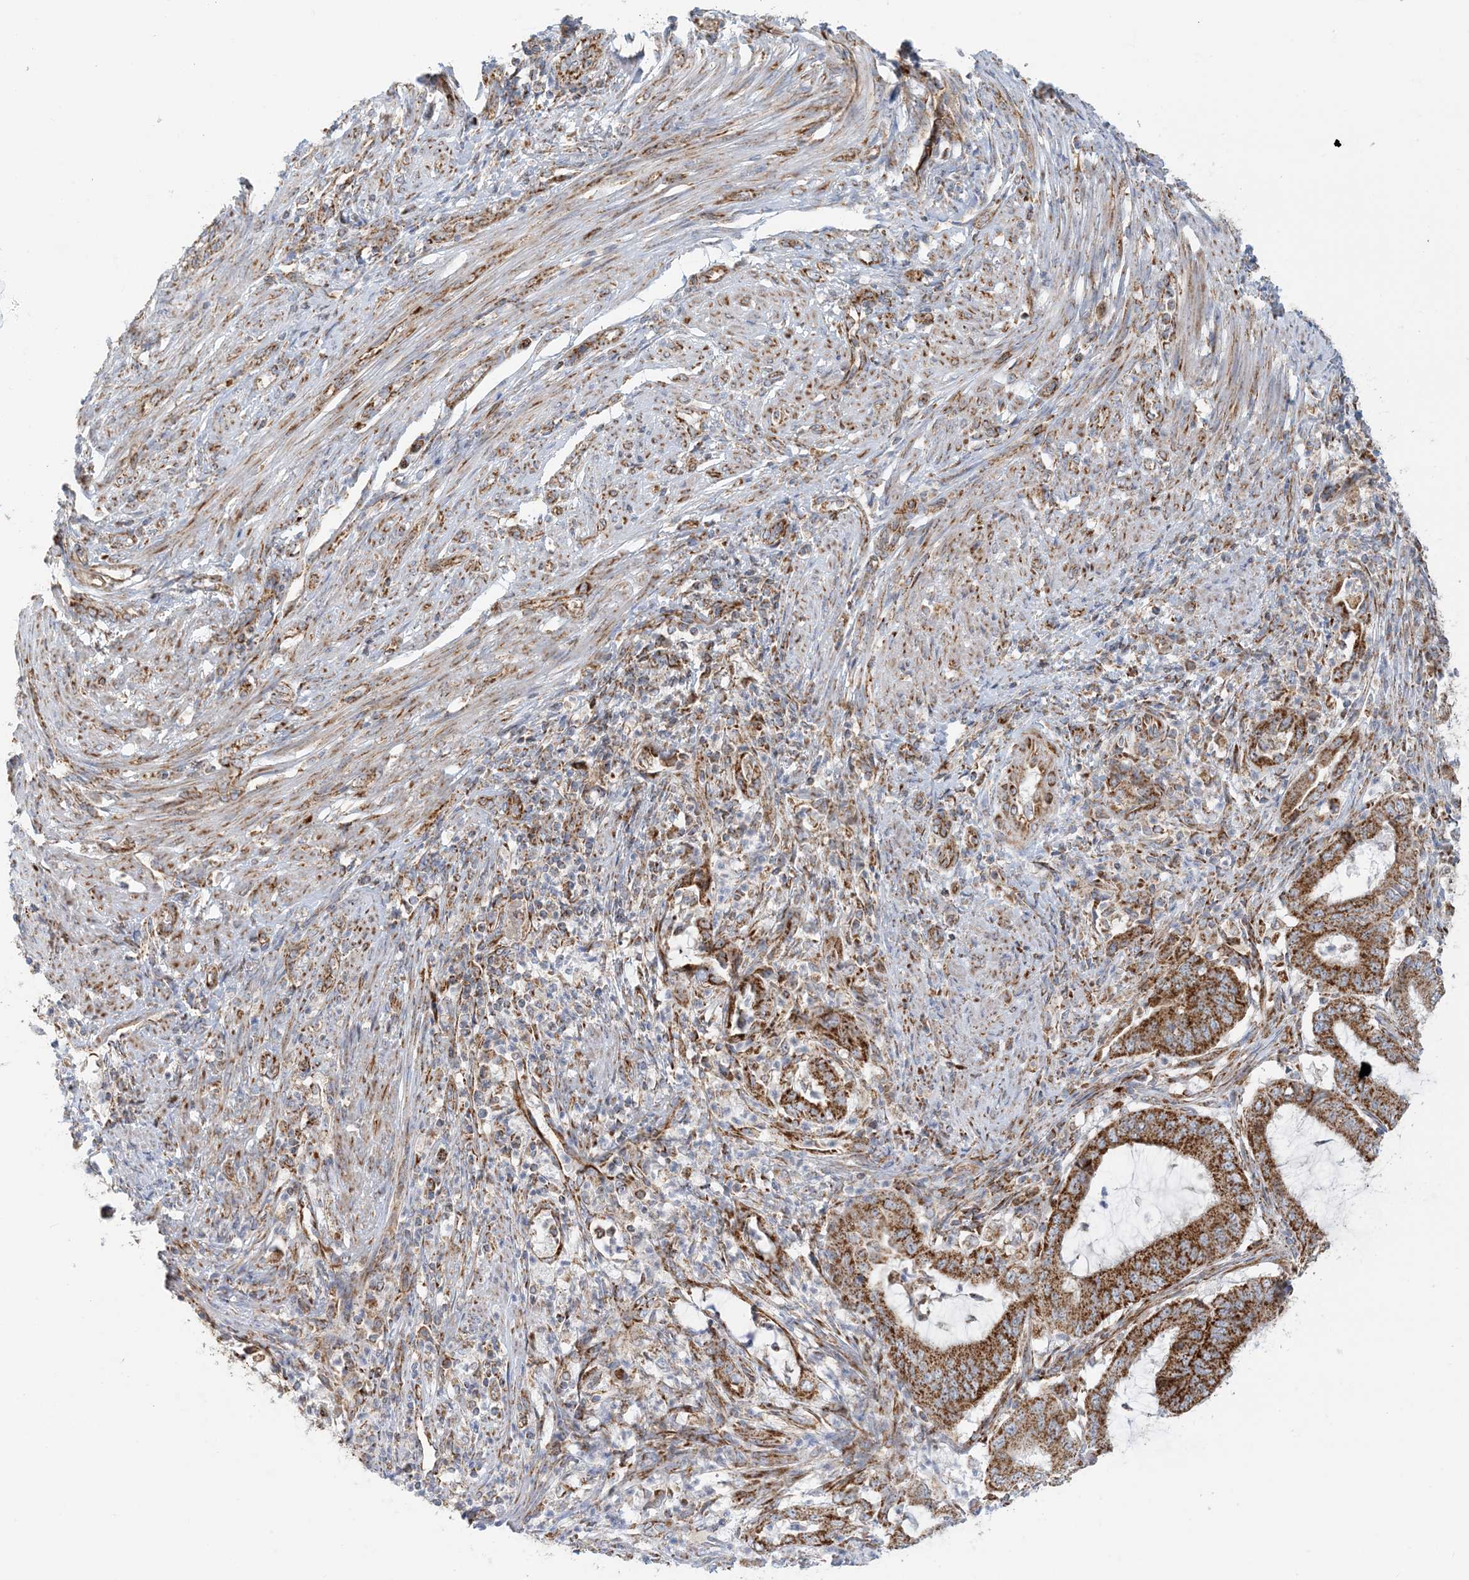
{"staining": {"intensity": "strong", "quantity": ">75%", "location": "cytoplasmic/membranous"}, "tissue": "endometrial cancer", "cell_type": "Tumor cells", "image_type": "cancer", "snomed": [{"axis": "morphology", "description": "Adenocarcinoma, NOS"}, {"axis": "topography", "description": "Endometrium"}], "caption": "IHC micrograph of neoplastic tissue: human endometrial cancer stained using immunohistochemistry (IHC) reveals high levels of strong protein expression localized specifically in the cytoplasmic/membranous of tumor cells, appearing as a cytoplasmic/membranous brown color.", "gene": "COA3", "patient": {"sex": "female", "age": 51}}